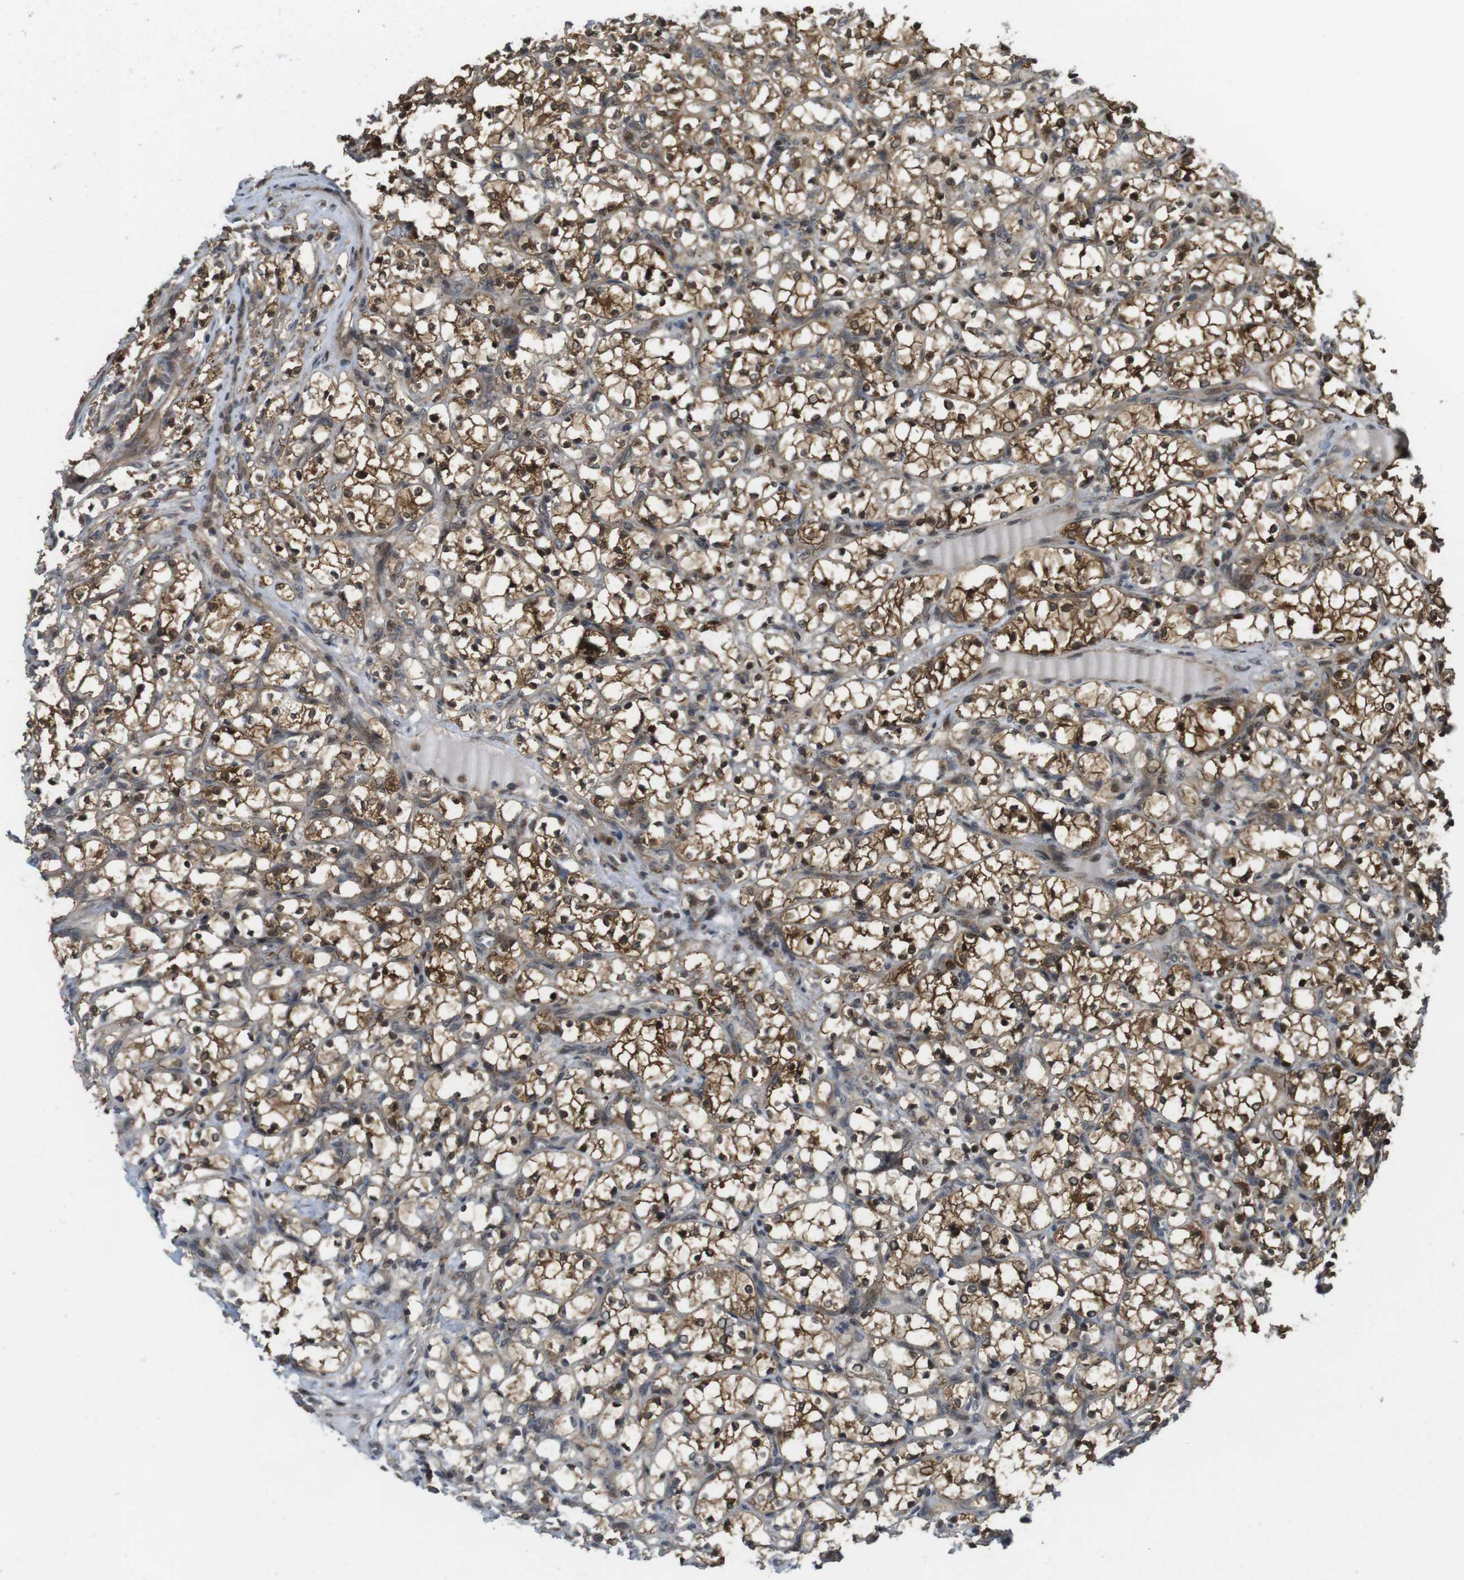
{"staining": {"intensity": "strong", "quantity": ">75%", "location": "cytoplasmic/membranous,nuclear"}, "tissue": "renal cancer", "cell_type": "Tumor cells", "image_type": "cancer", "snomed": [{"axis": "morphology", "description": "Adenocarcinoma, NOS"}, {"axis": "topography", "description": "Kidney"}], "caption": "Renal cancer (adenocarcinoma) stained with a brown dye shows strong cytoplasmic/membranous and nuclear positive staining in about >75% of tumor cells.", "gene": "CC2D1A", "patient": {"sex": "female", "age": 69}}